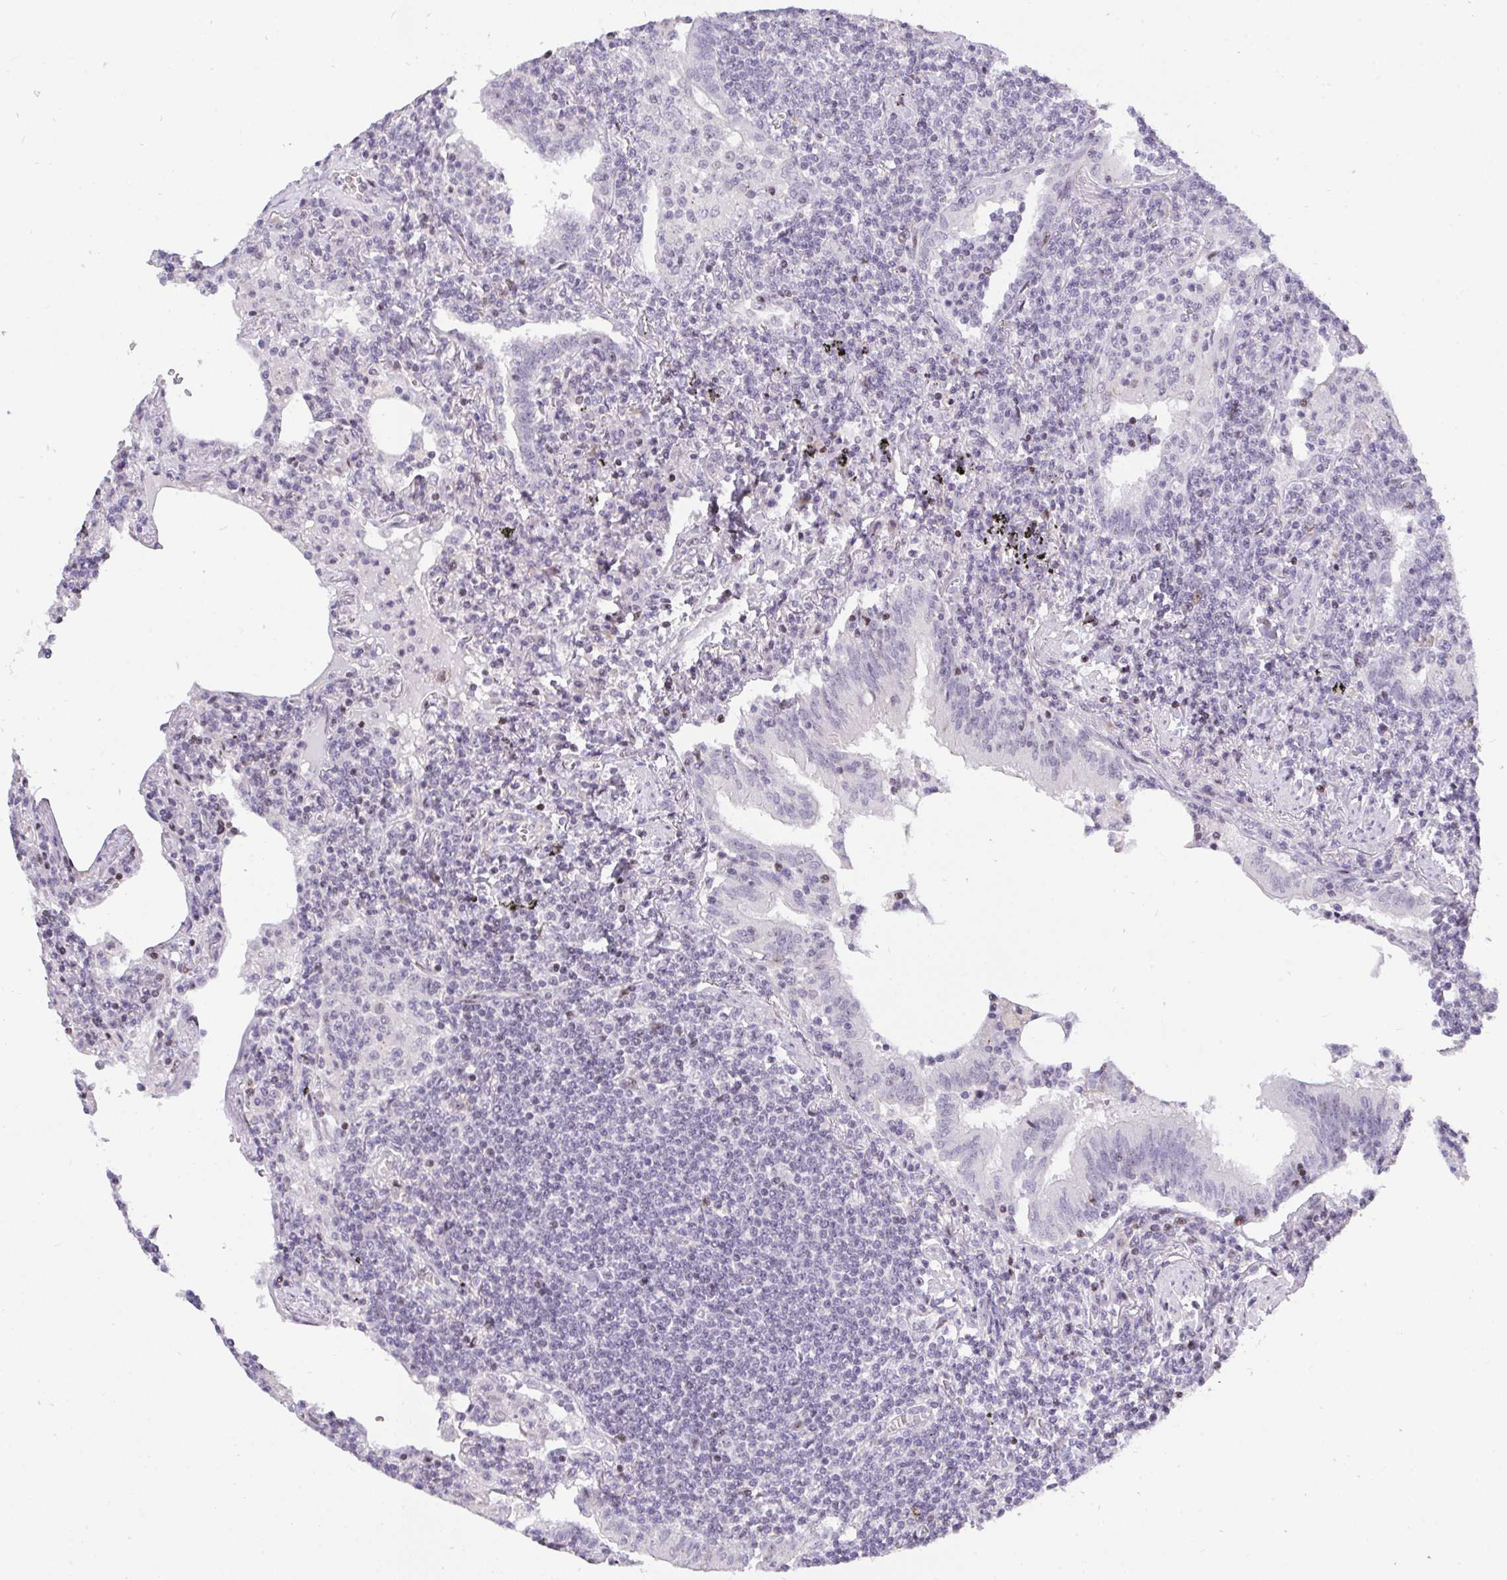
{"staining": {"intensity": "negative", "quantity": "none", "location": "none"}, "tissue": "lymphoma", "cell_type": "Tumor cells", "image_type": "cancer", "snomed": [{"axis": "morphology", "description": "Malignant lymphoma, non-Hodgkin's type, Low grade"}, {"axis": "topography", "description": "Lung"}], "caption": "Tumor cells show no significant protein positivity in low-grade malignant lymphoma, non-Hodgkin's type. Brightfield microscopy of immunohistochemistry (IHC) stained with DAB (brown) and hematoxylin (blue), captured at high magnification.", "gene": "PLPPR3", "patient": {"sex": "female", "age": 71}}